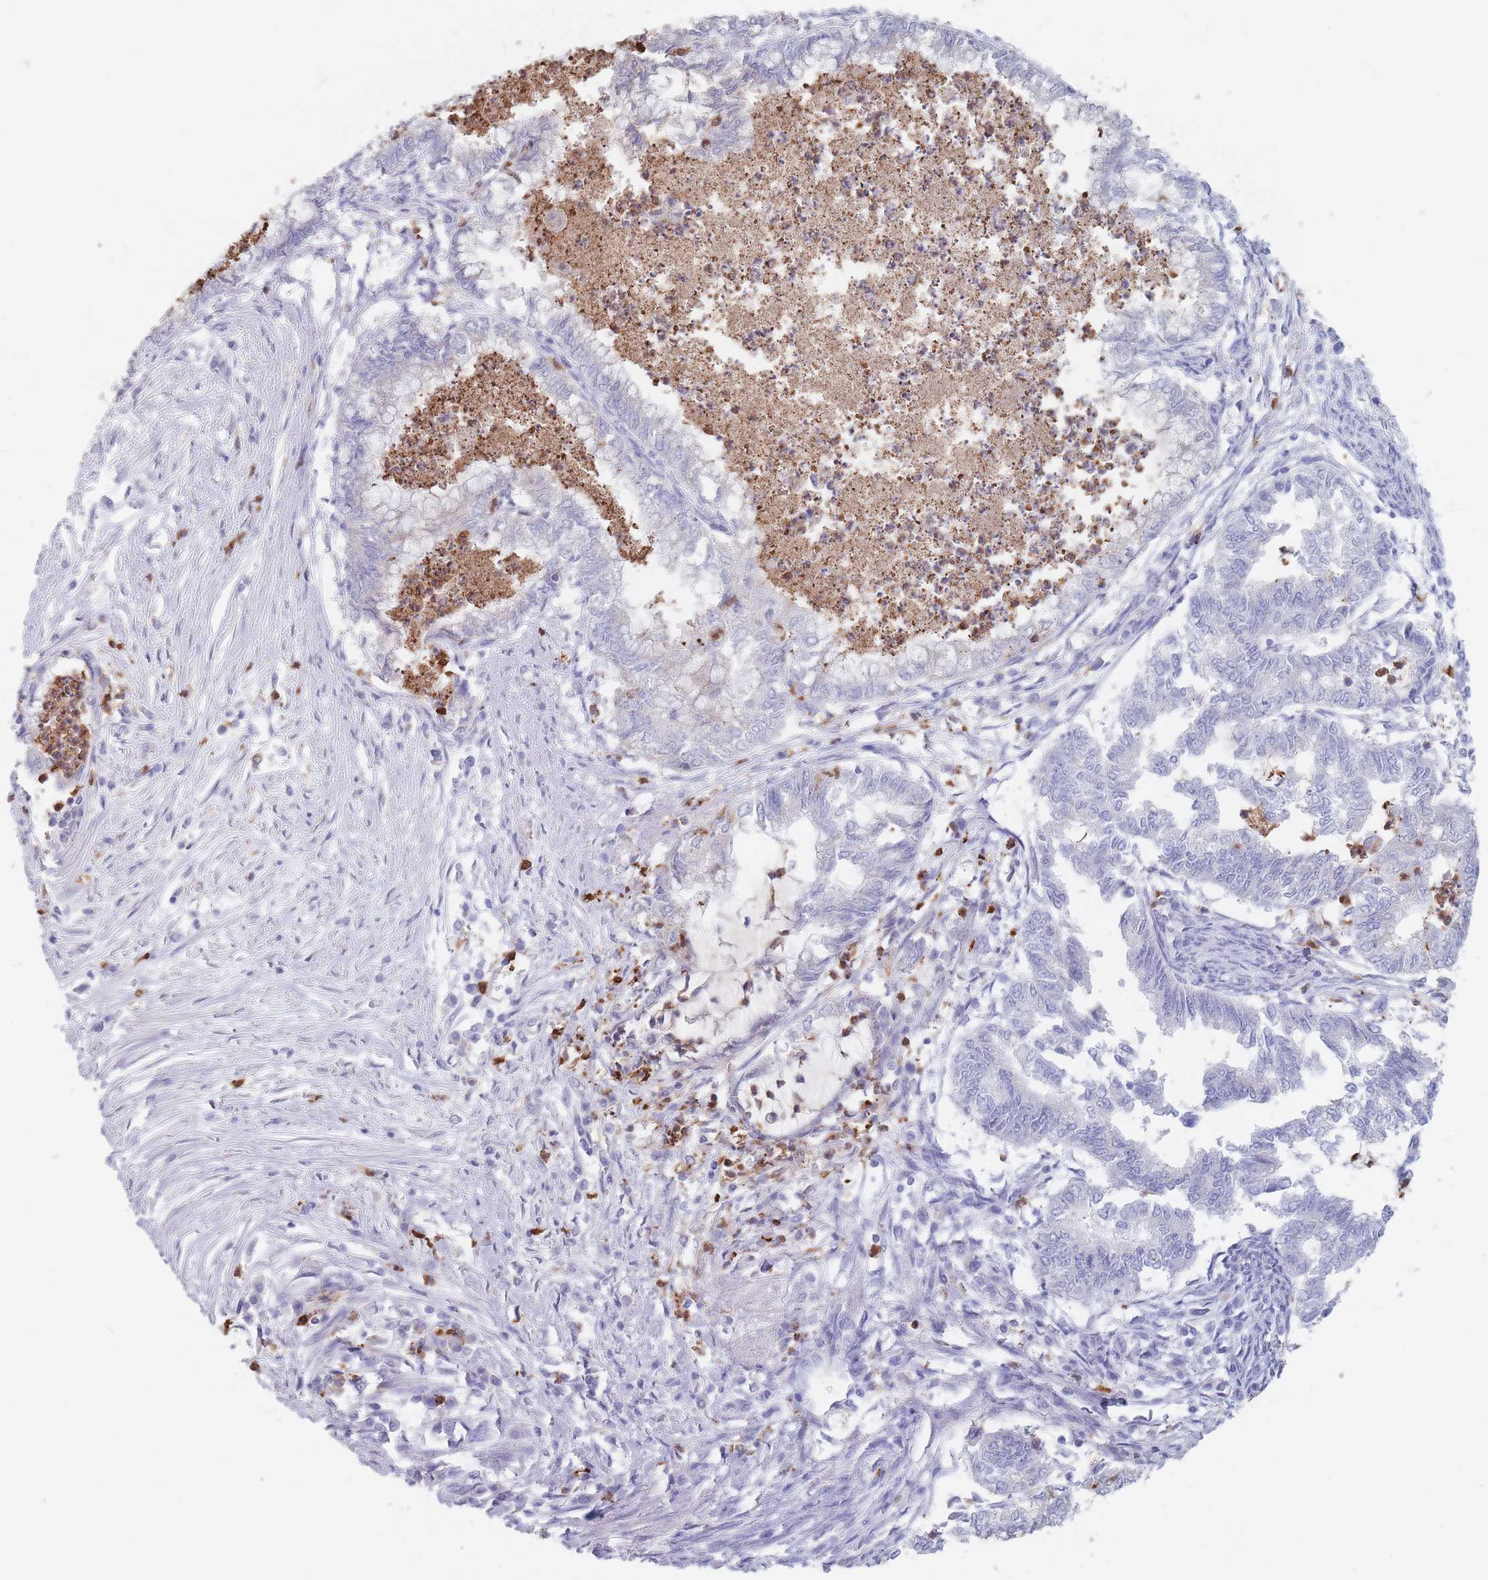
{"staining": {"intensity": "negative", "quantity": "none", "location": "none"}, "tissue": "endometrial cancer", "cell_type": "Tumor cells", "image_type": "cancer", "snomed": [{"axis": "morphology", "description": "Adenocarcinoma, NOS"}, {"axis": "topography", "description": "Endometrium"}], "caption": "Tumor cells show no significant protein positivity in endometrial cancer (adenocarcinoma). (DAB immunohistochemistry with hematoxylin counter stain).", "gene": "ATP1A3", "patient": {"sex": "female", "age": 79}}